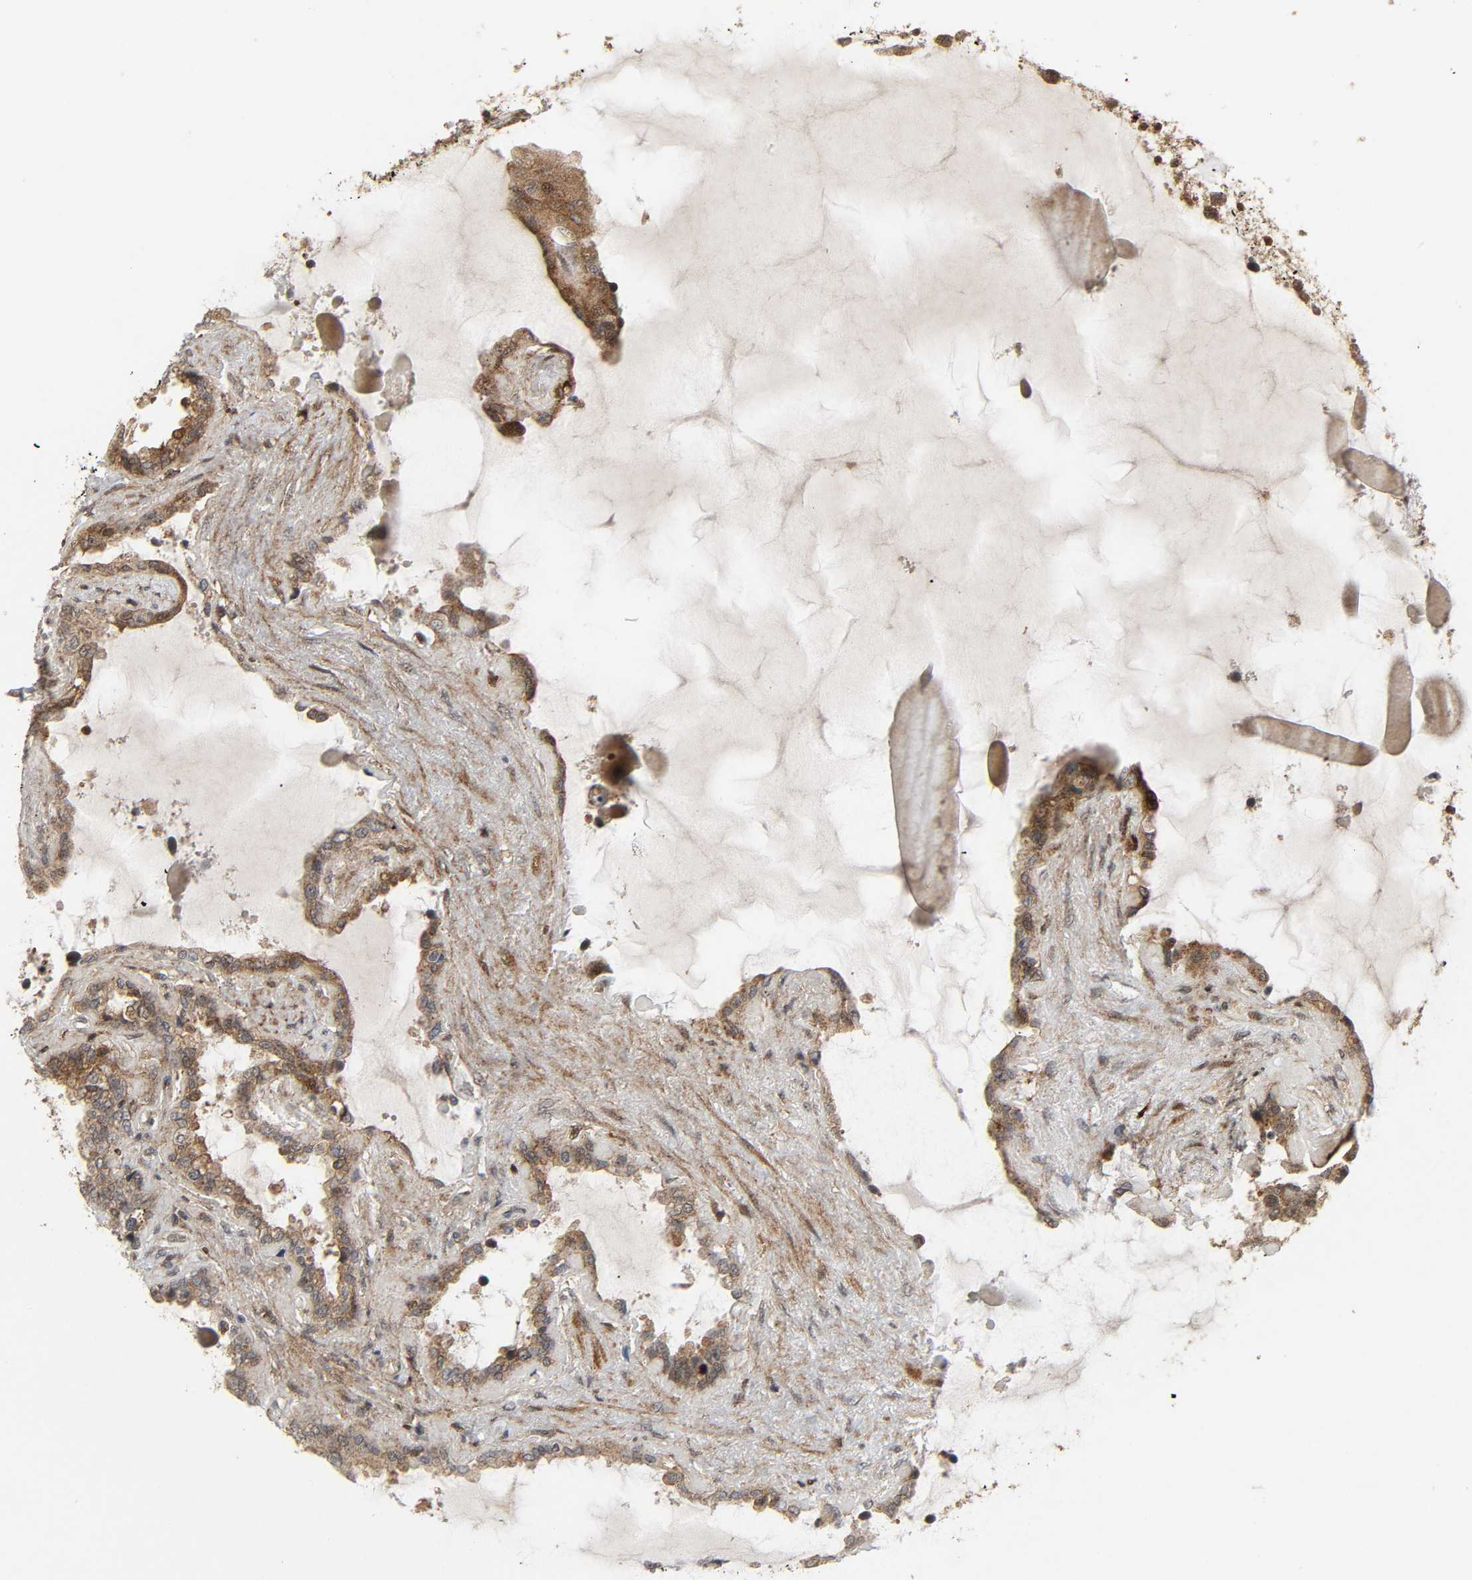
{"staining": {"intensity": "moderate", "quantity": ">75%", "location": "cytoplasmic/membranous"}, "tissue": "seminal vesicle", "cell_type": "Glandular cells", "image_type": "normal", "snomed": [{"axis": "morphology", "description": "Normal tissue, NOS"}, {"axis": "morphology", "description": "Inflammation, NOS"}, {"axis": "topography", "description": "Urinary bladder"}, {"axis": "topography", "description": "Prostate"}, {"axis": "topography", "description": "Seminal veicle"}], "caption": "Immunohistochemistry (IHC) histopathology image of benign seminal vesicle: seminal vesicle stained using IHC reveals medium levels of moderate protein expression localized specifically in the cytoplasmic/membranous of glandular cells, appearing as a cytoplasmic/membranous brown color.", "gene": "CHUK", "patient": {"sex": "male", "age": 82}}